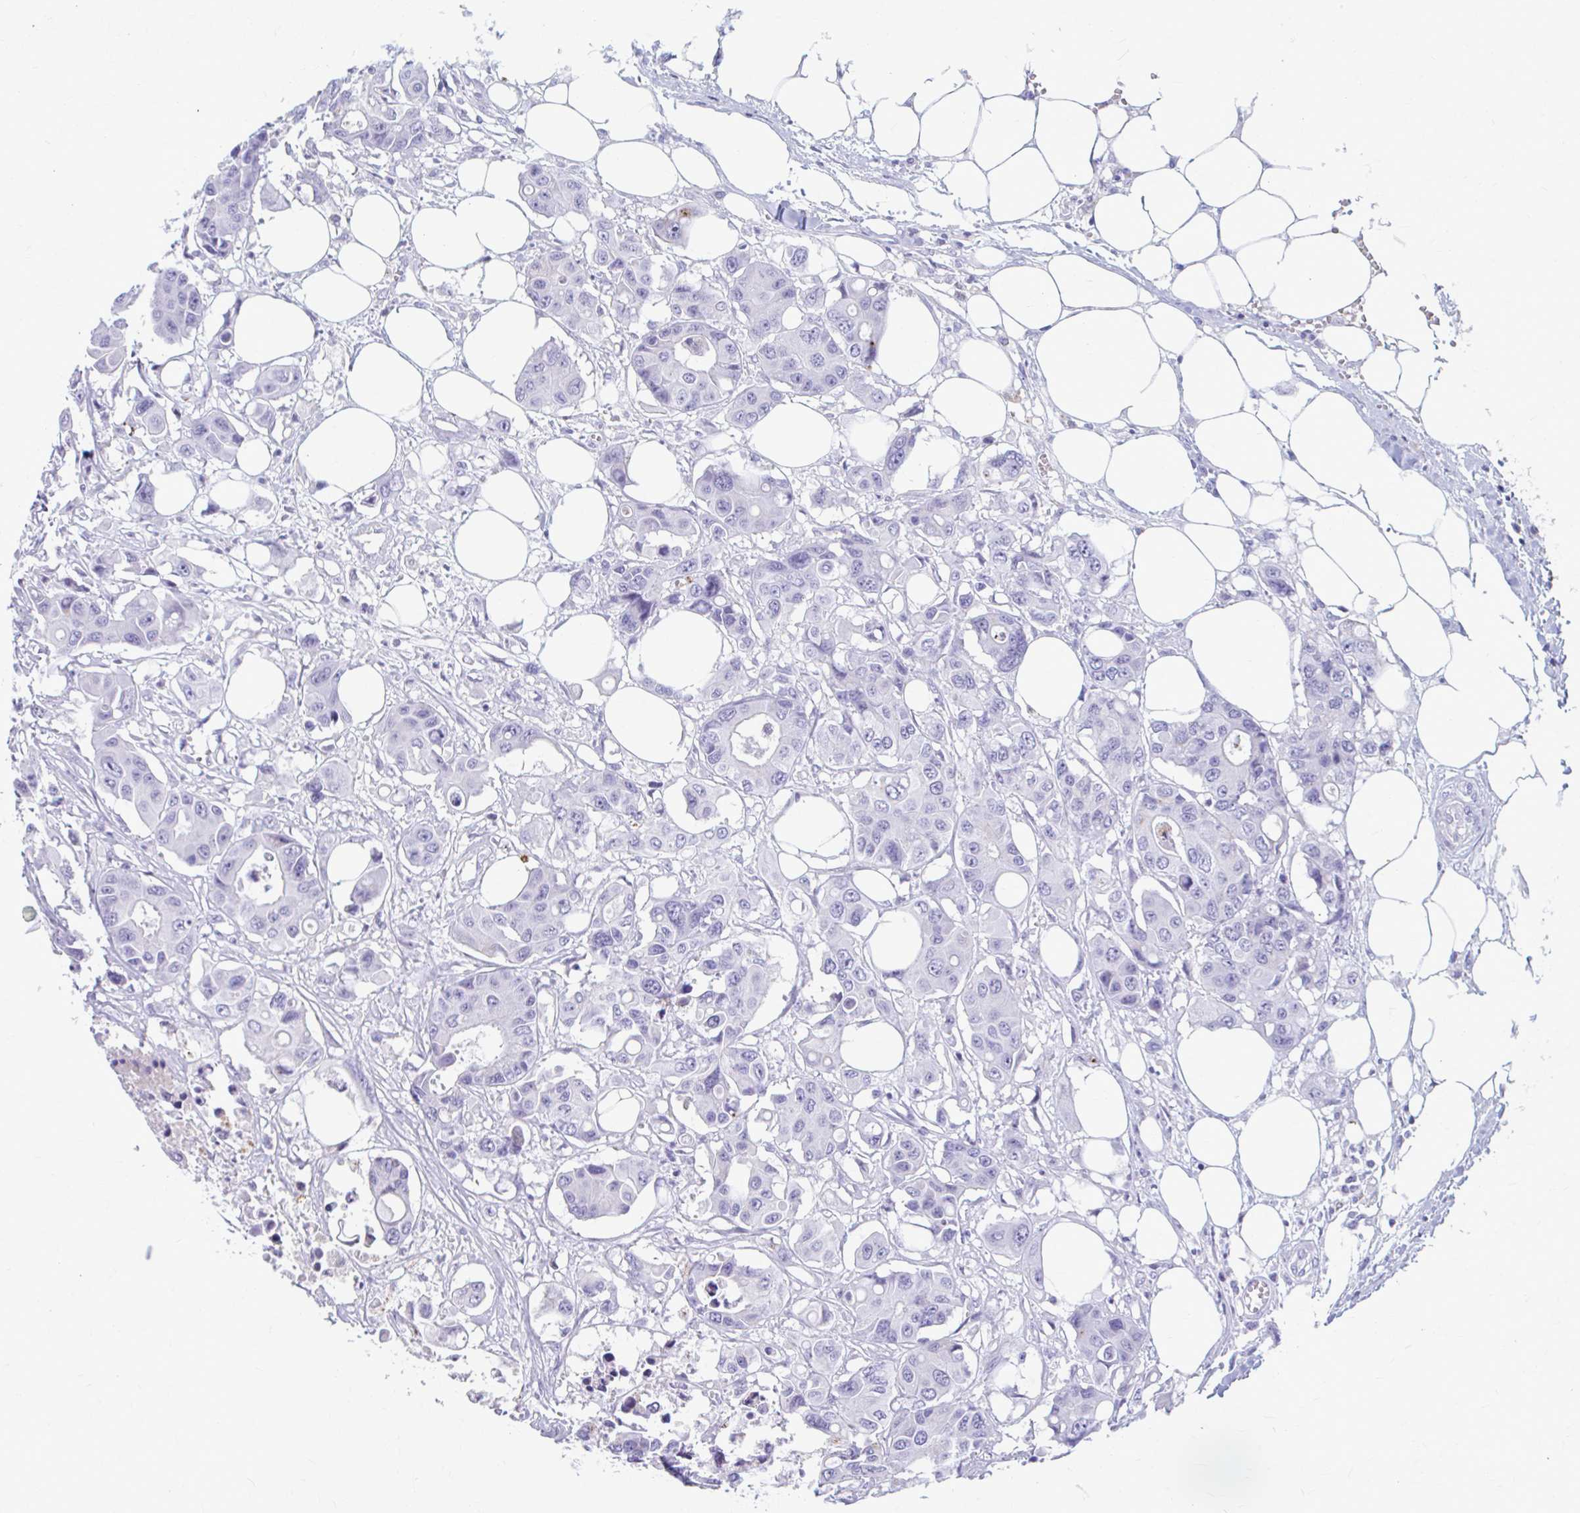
{"staining": {"intensity": "negative", "quantity": "none", "location": "none"}, "tissue": "colorectal cancer", "cell_type": "Tumor cells", "image_type": "cancer", "snomed": [{"axis": "morphology", "description": "Adenocarcinoma, NOS"}, {"axis": "topography", "description": "Colon"}], "caption": "Colorectal cancer was stained to show a protein in brown. There is no significant expression in tumor cells. (DAB immunohistochemistry visualized using brightfield microscopy, high magnification).", "gene": "C12orf71", "patient": {"sex": "male", "age": 77}}